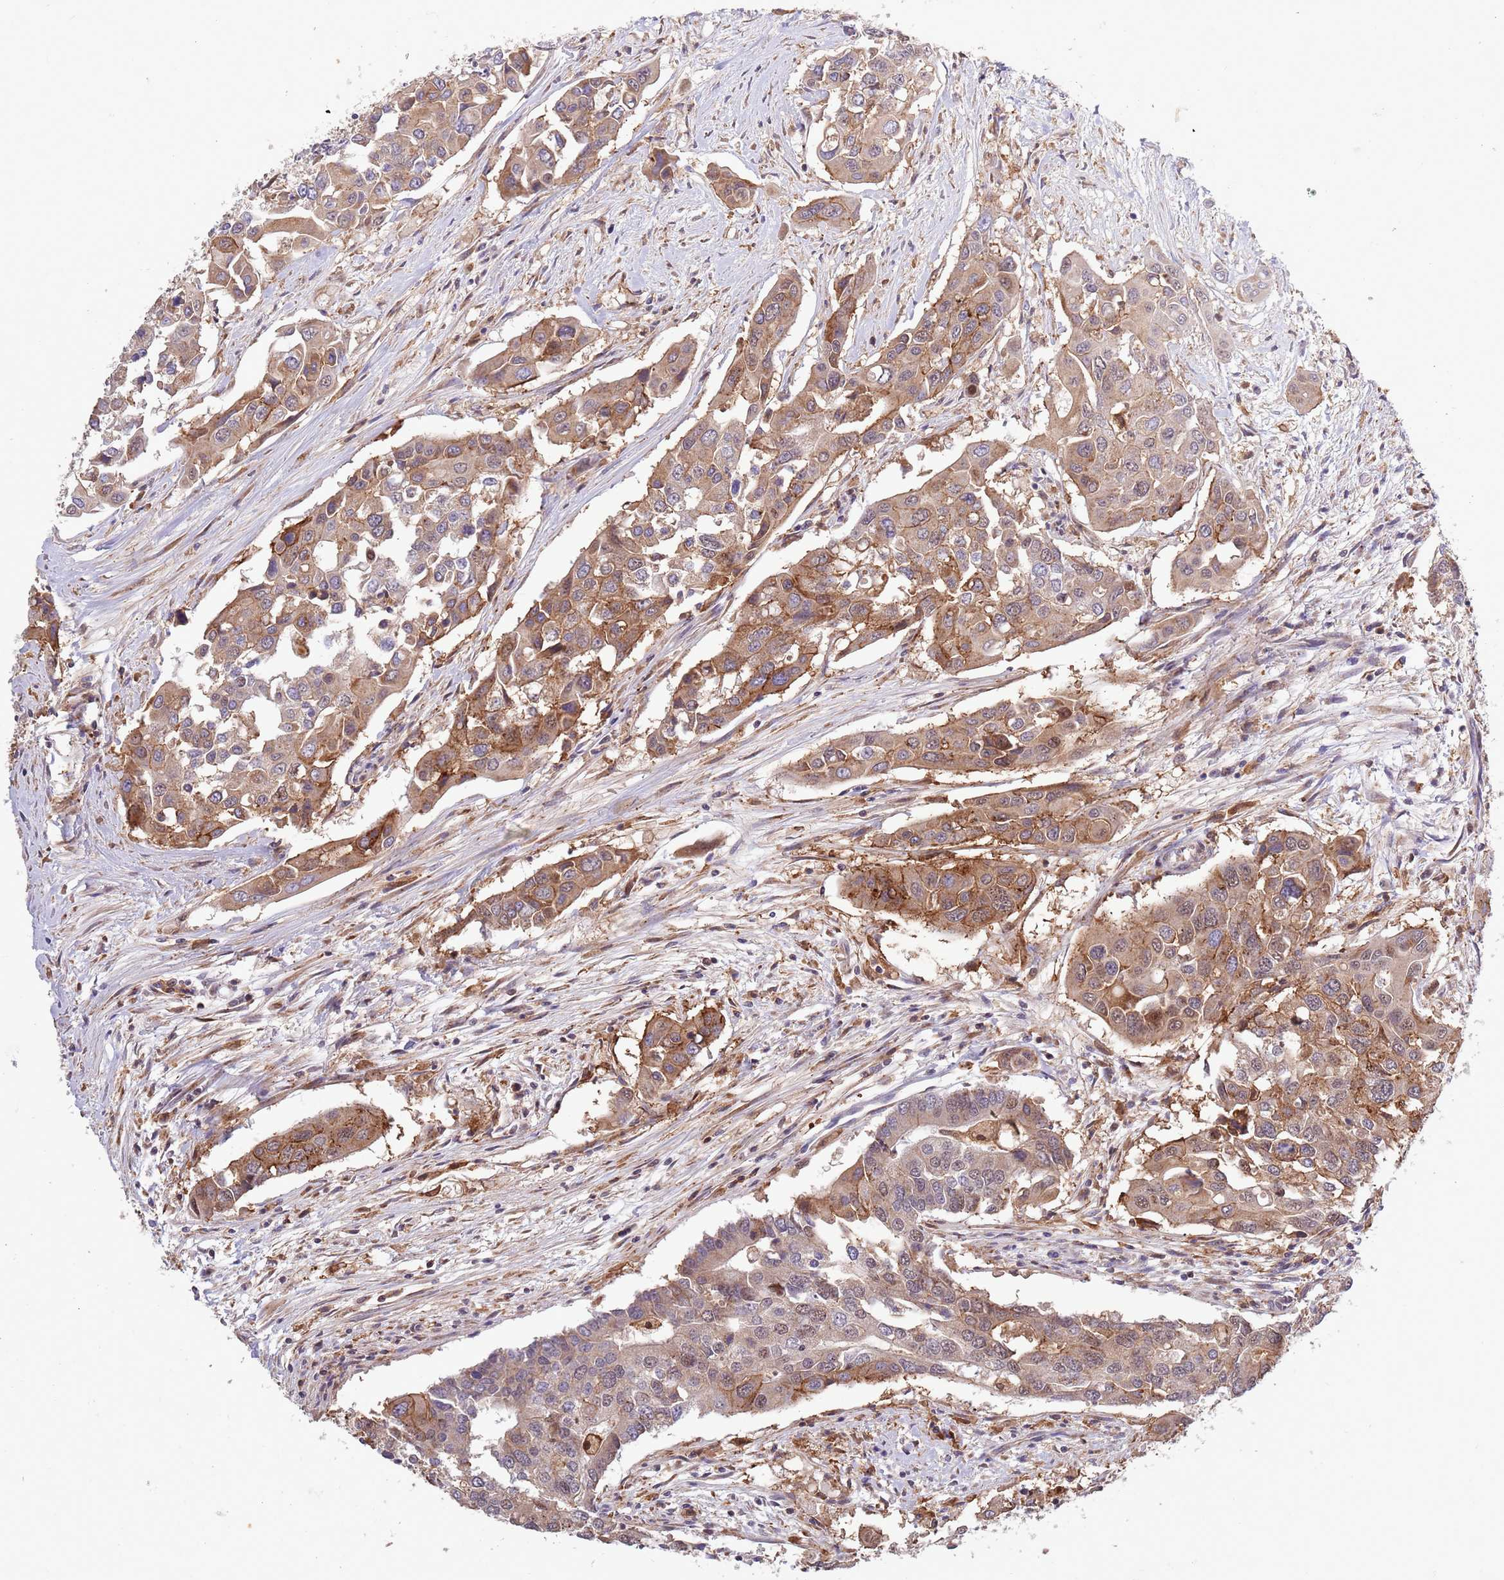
{"staining": {"intensity": "moderate", "quantity": ">75%", "location": "cytoplasmic/membranous"}, "tissue": "colorectal cancer", "cell_type": "Tumor cells", "image_type": "cancer", "snomed": [{"axis": "morphology", "description": "Adenocarcinoma, NOS"}, {"axis": "topography", "description": "Colon"}], "caption": "High-magnification brightfield microscopy of colorectal adenocarcinoma stained with DAB (3,3'-diaminobenzidine) (brown) and counterstained with hematoxylin (blue). tumor cells exhibit moderate cytoplasmic/membranous expression is appreciated in about>75% of cells.", "gene": "CCNJL", "patient": {"sex": "male", "age": 77}}